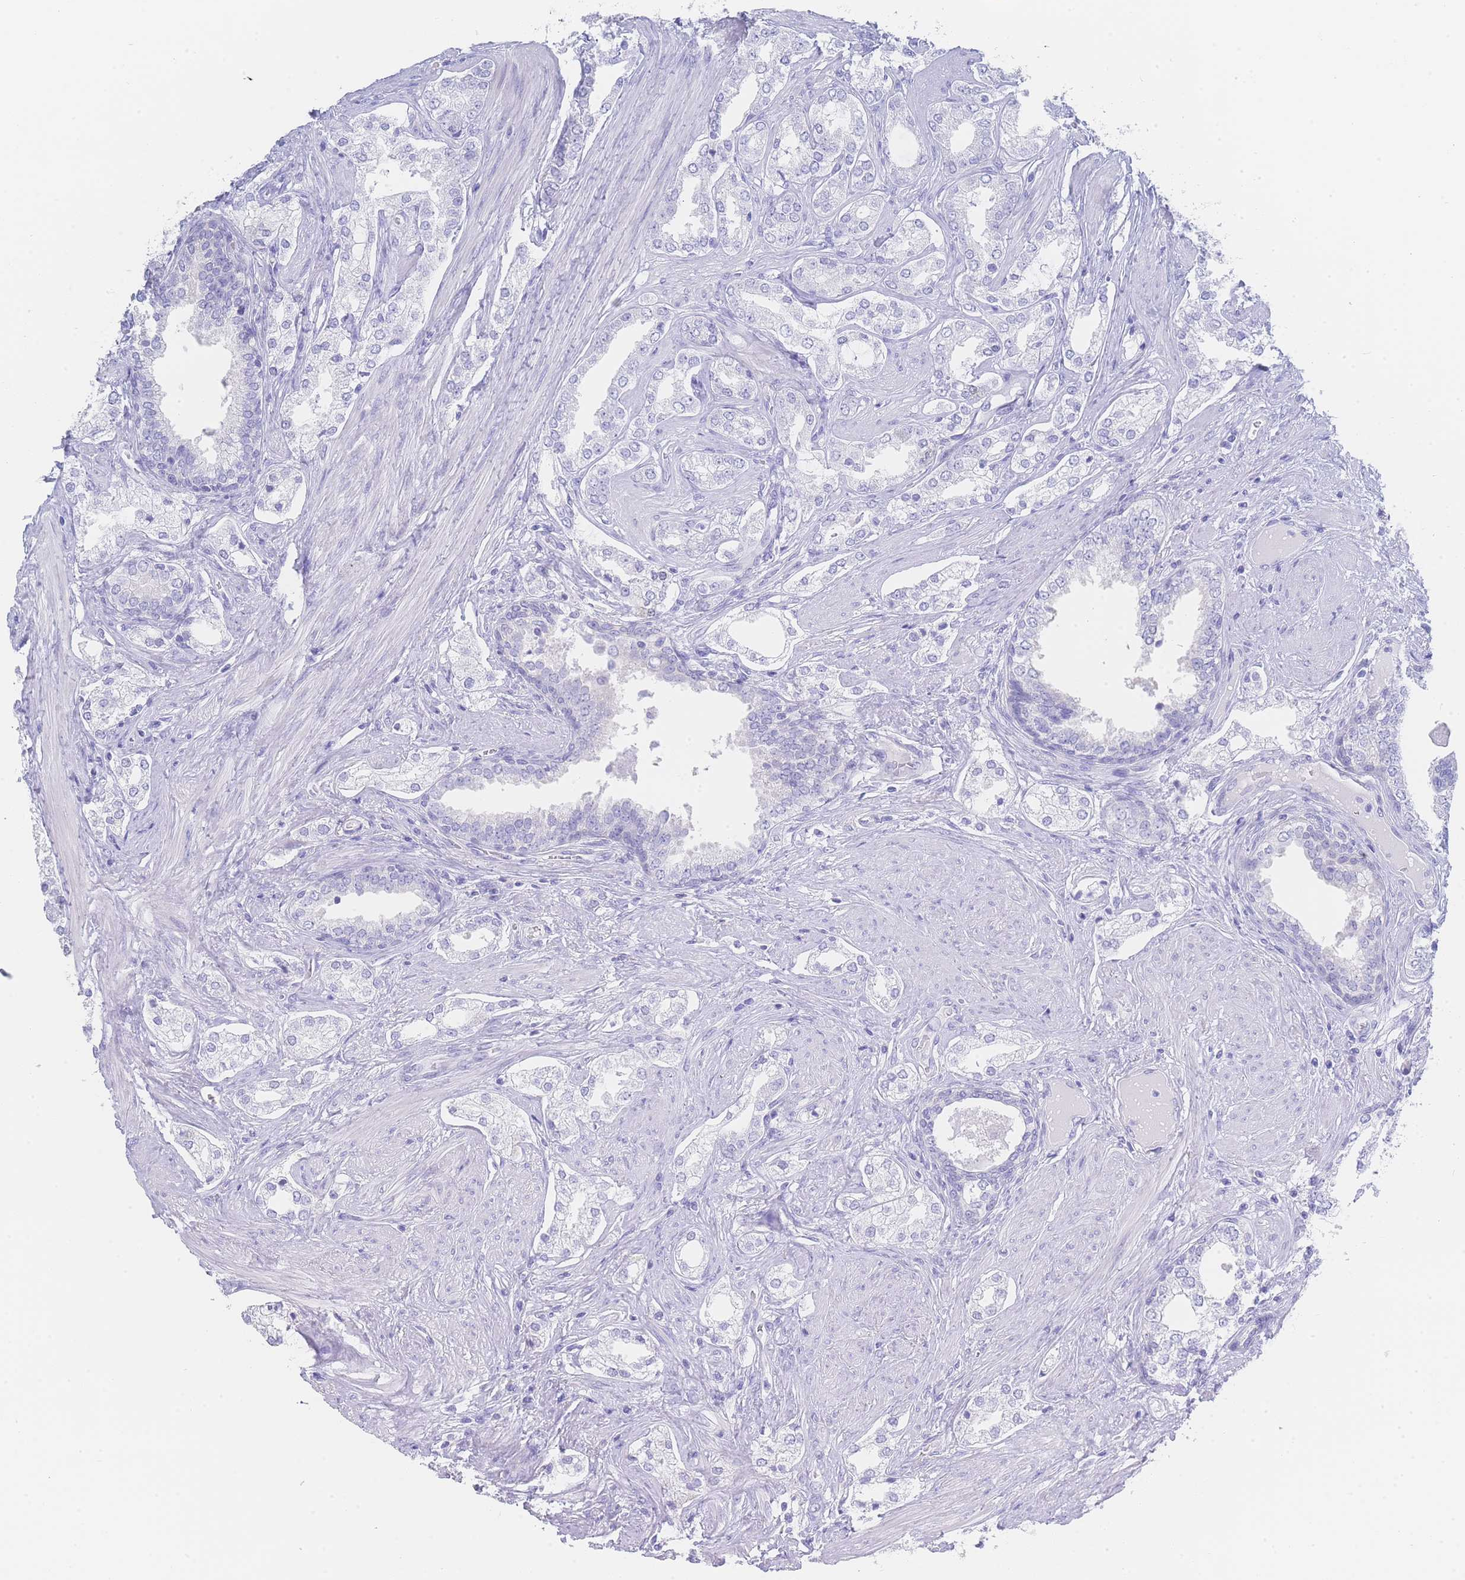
{"staining": {"intensity": "negative", "quantity": "none", "location": "none"}, "tissue": "prostate cancer", "cell_type": "Tumor cells", "image_type": "cancer", "snomed": [{"axis": "morphology", "description": "Adenocarcinoma, High grade"}, {"axis": "topography", "description": "Prostate"}], "caption": "The immunohistochemistry image has no significant staining in tumor cells of prostate cancer (high-grade adenocarcinoma) tissue. (Stains: DAB (3,3'-diaminobenzidine) immunohistochemistry (IHC) with hematoxylin counter stain, Microscopy: brightfield microscopy at high magnification).", "gene": "LZTFL1", "patient": {"sex": "male", "age": 71}}